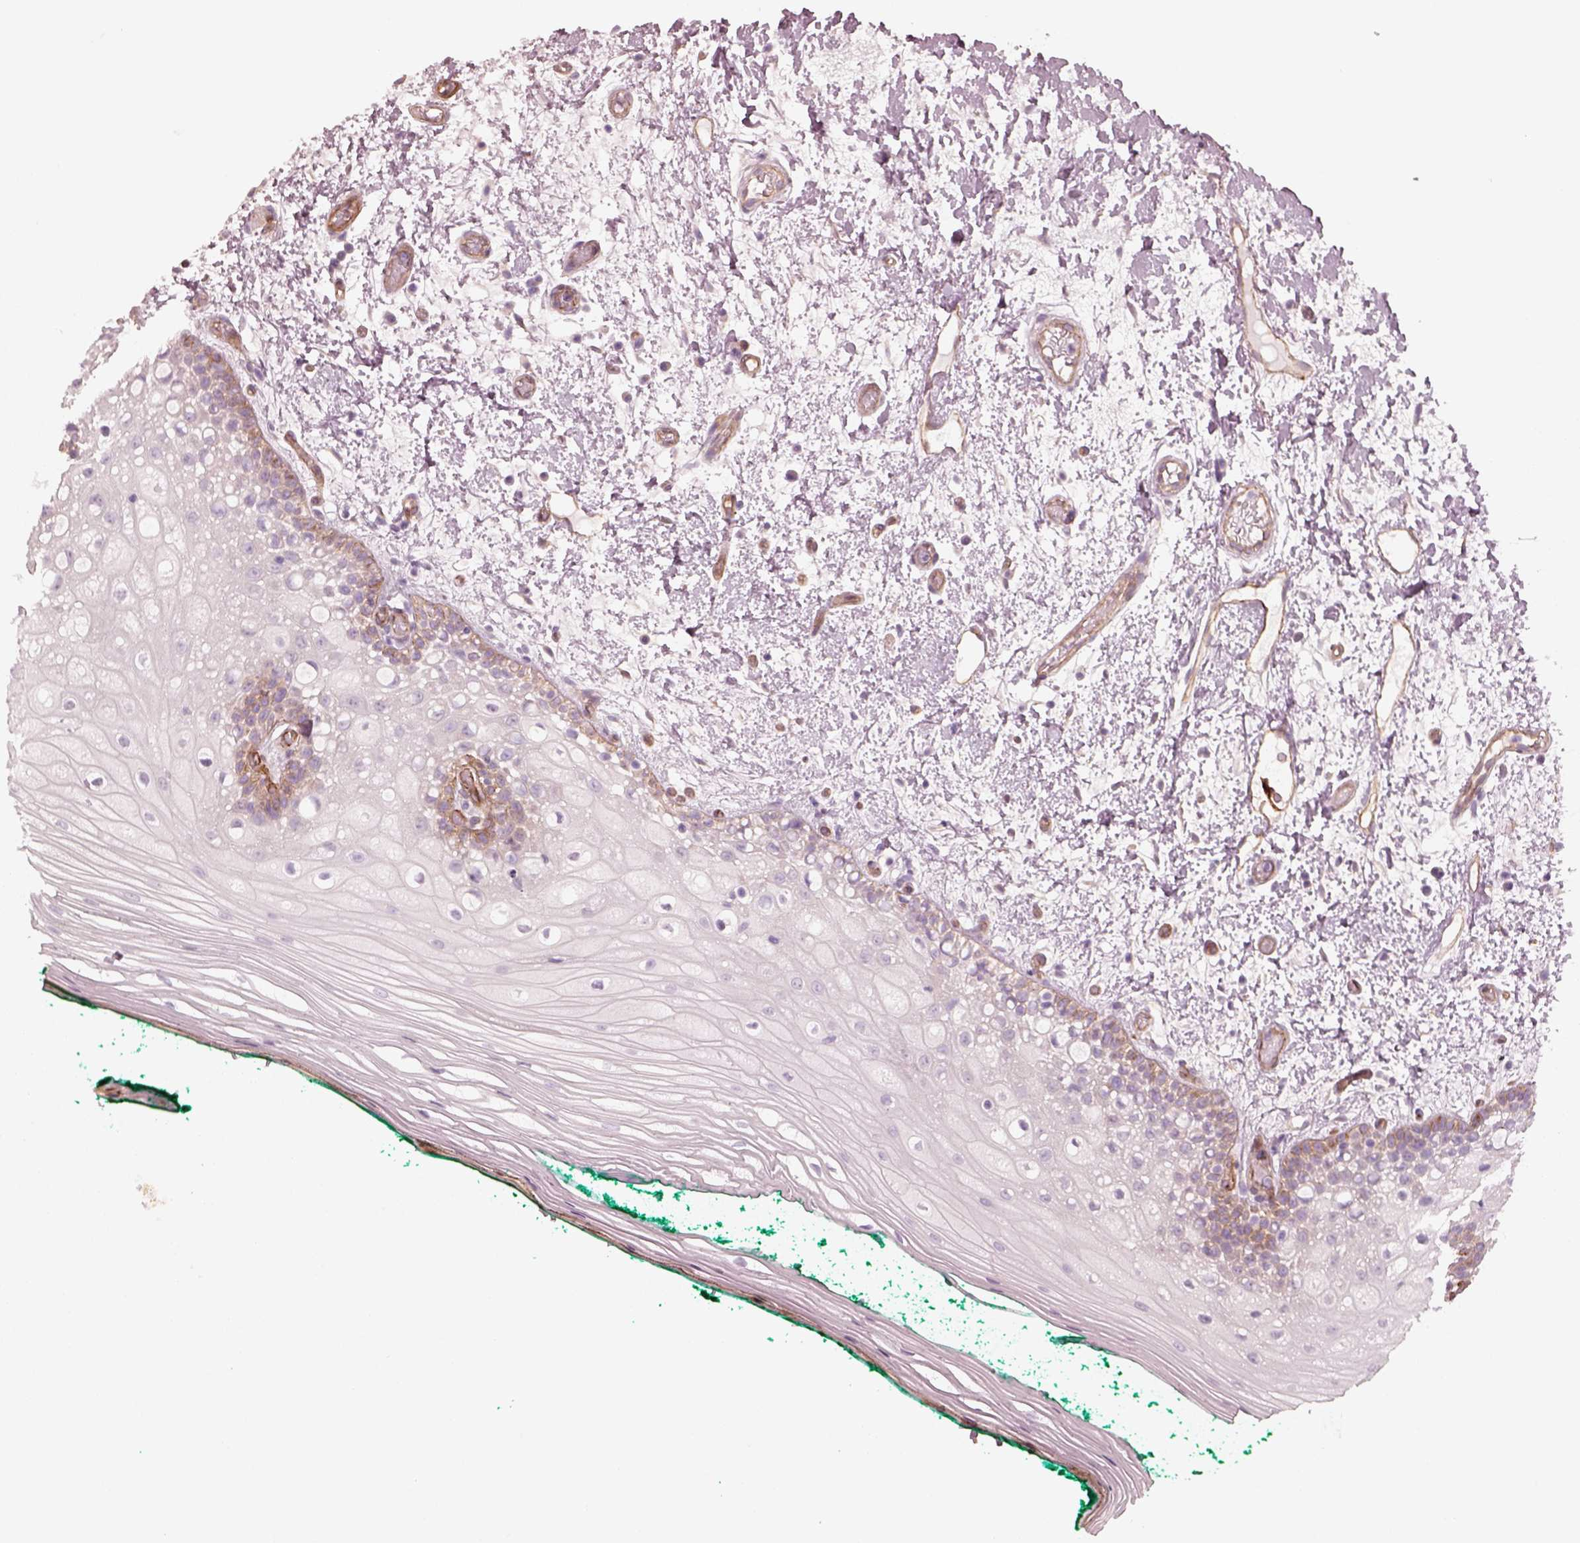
{"staining": {"intensity": "weak", "quantity": "<25%", "location": "cytoplasmic/membranous"}, "tissue": "oral mucosa", "cell_type": "Squamous epithelial cells", "image_type": "normal", "snomed": [{"axis": "morphology", "description": "Normal tissue, NOS"}, {"axis": "topography", "description": "Oral tissue"}], "caption": "DAB immunohistochemical staining of unremarkable human oral mucosa shows no significant expression in squamous epithelial cells. (Immunohistochemistry (ihc), brightfield microscopy, high magnification).", "gene": "CRYM", "patient": {"sex": "female", "age": 83}}